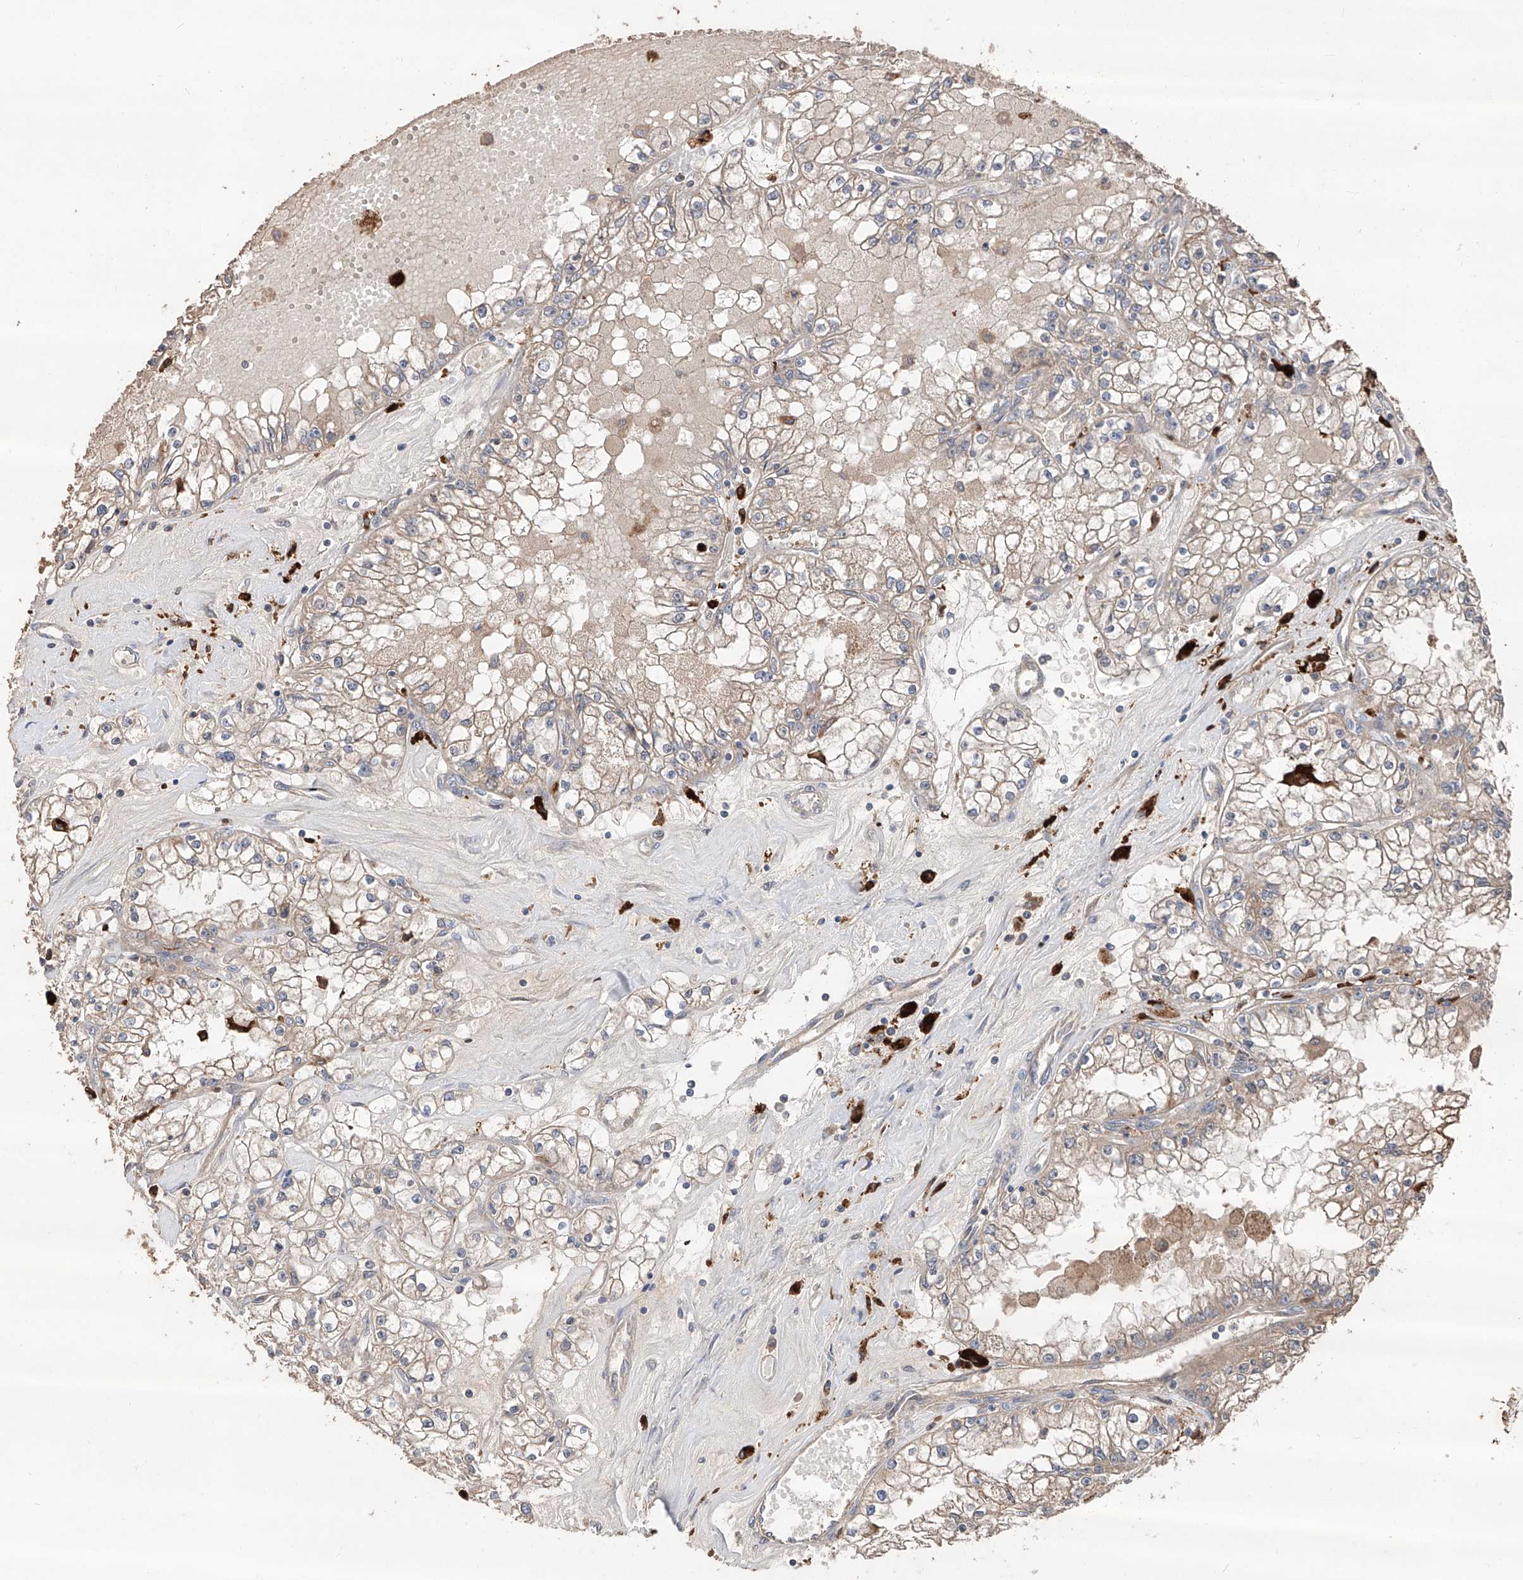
{"staining": {"intensity": "weak", "quantity": "25%-75%", "location": "cytoplasmic/membranous"}, "tissue": "renal cancer", "cell_type": "Tumor cells", "image_type": "cancer", "snomed": [{"axis": "morphology", "description": "Adenocarcinoma, NOS"}, {"axis": "topography", "description": "Kidney"}], "caption": "Human renal cancer stained with a brown dye displays weak cytoplasmic/membranous positive positivity in approximately 25%-75% of tumor cells.", "gene": "EDN1", "patient": {"sex": "male", "age": 56}}